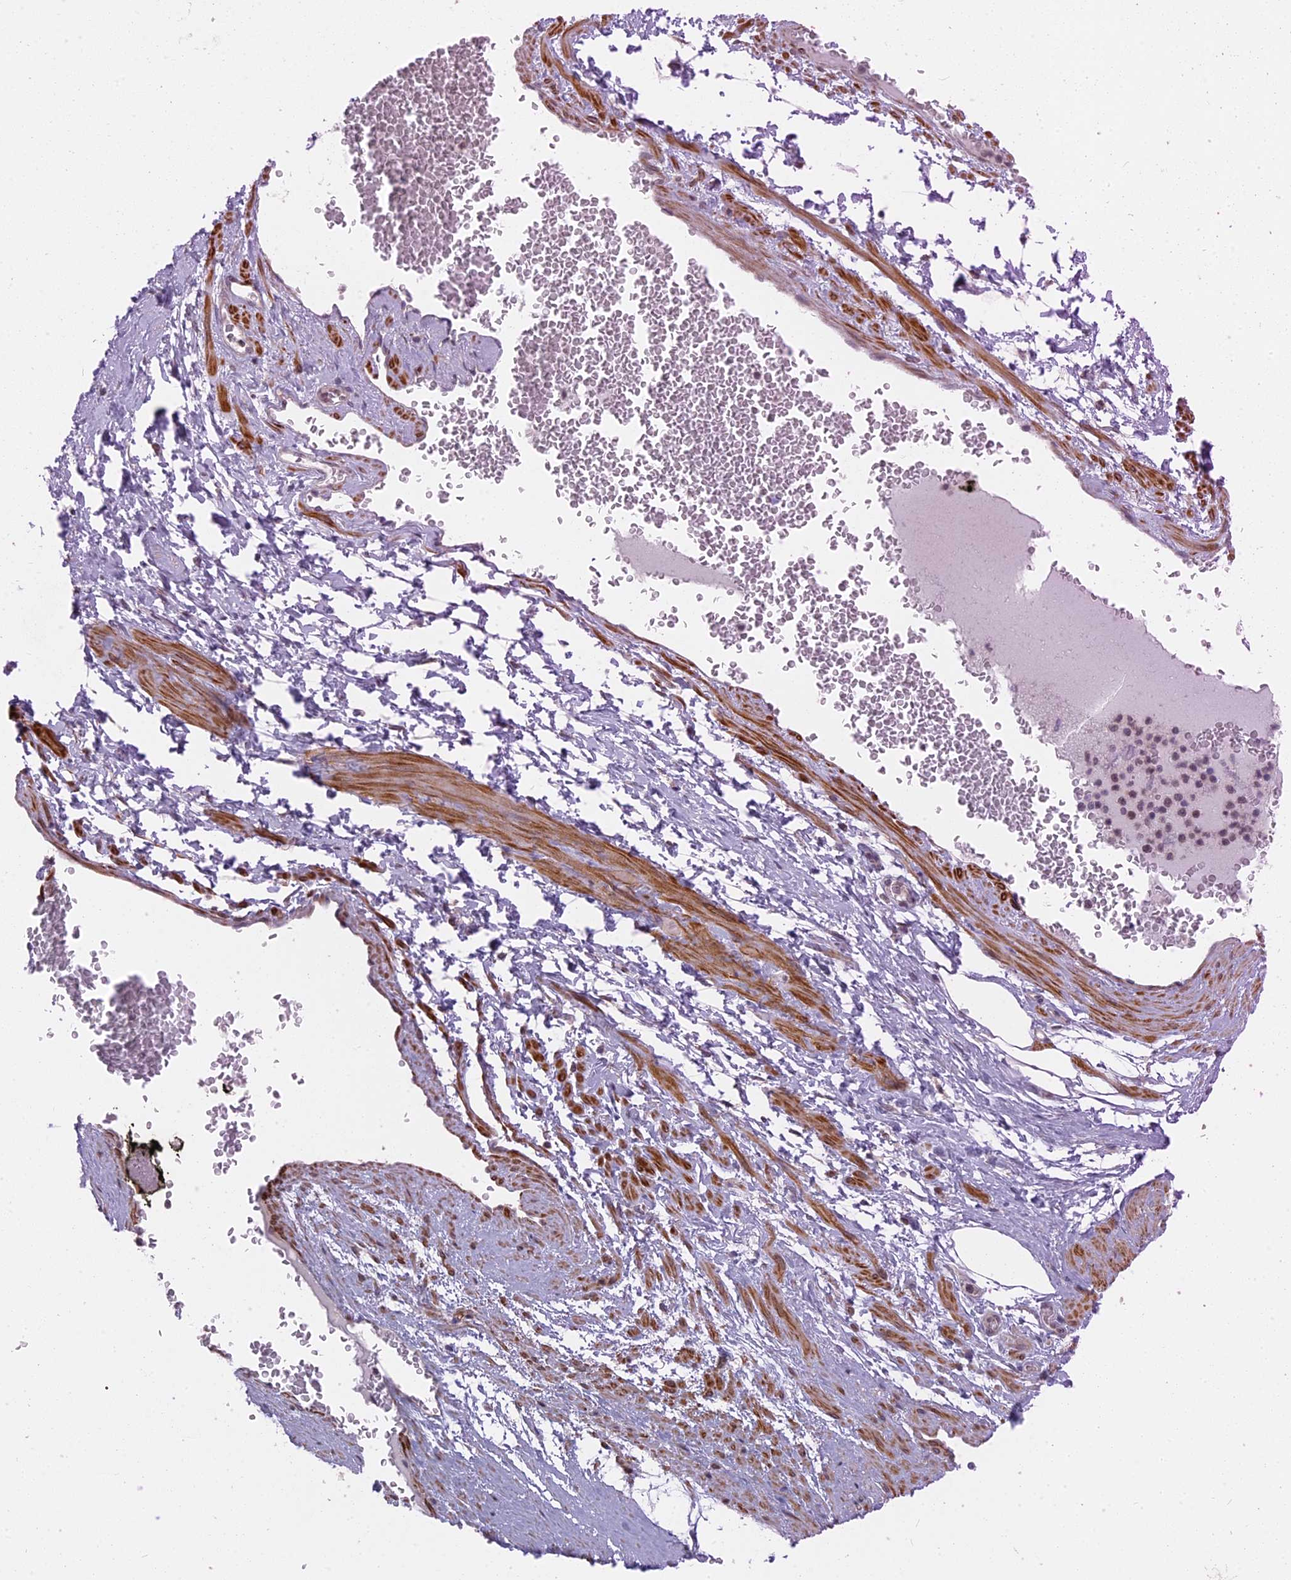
{"staining": {"intensity": "weak", "quantity": "25%-75%", "location": "cytoplasmic/membranous"}, "tissue": "adipose tissue", "cell_type": "Adipocytes", "image_type": "normal", "snomed": [{"axis": "morphology", "description": "Normal tissue, NOS"}, {"axis": "morphology", "description": "Adenocarcinoma, Low grade"}, {"axis": "topography", "description": "Prostate"}, {"axis": "topography", "description": "Peripheral nerve tissue"}], "caption": "This is an image of IHC staining of normal adipose tissue, which shows weak staining in the cytoplasmic/membranous of adipocytes.", "gene": "MTRF1", "patient": {"sex": "male", "age": 63}}